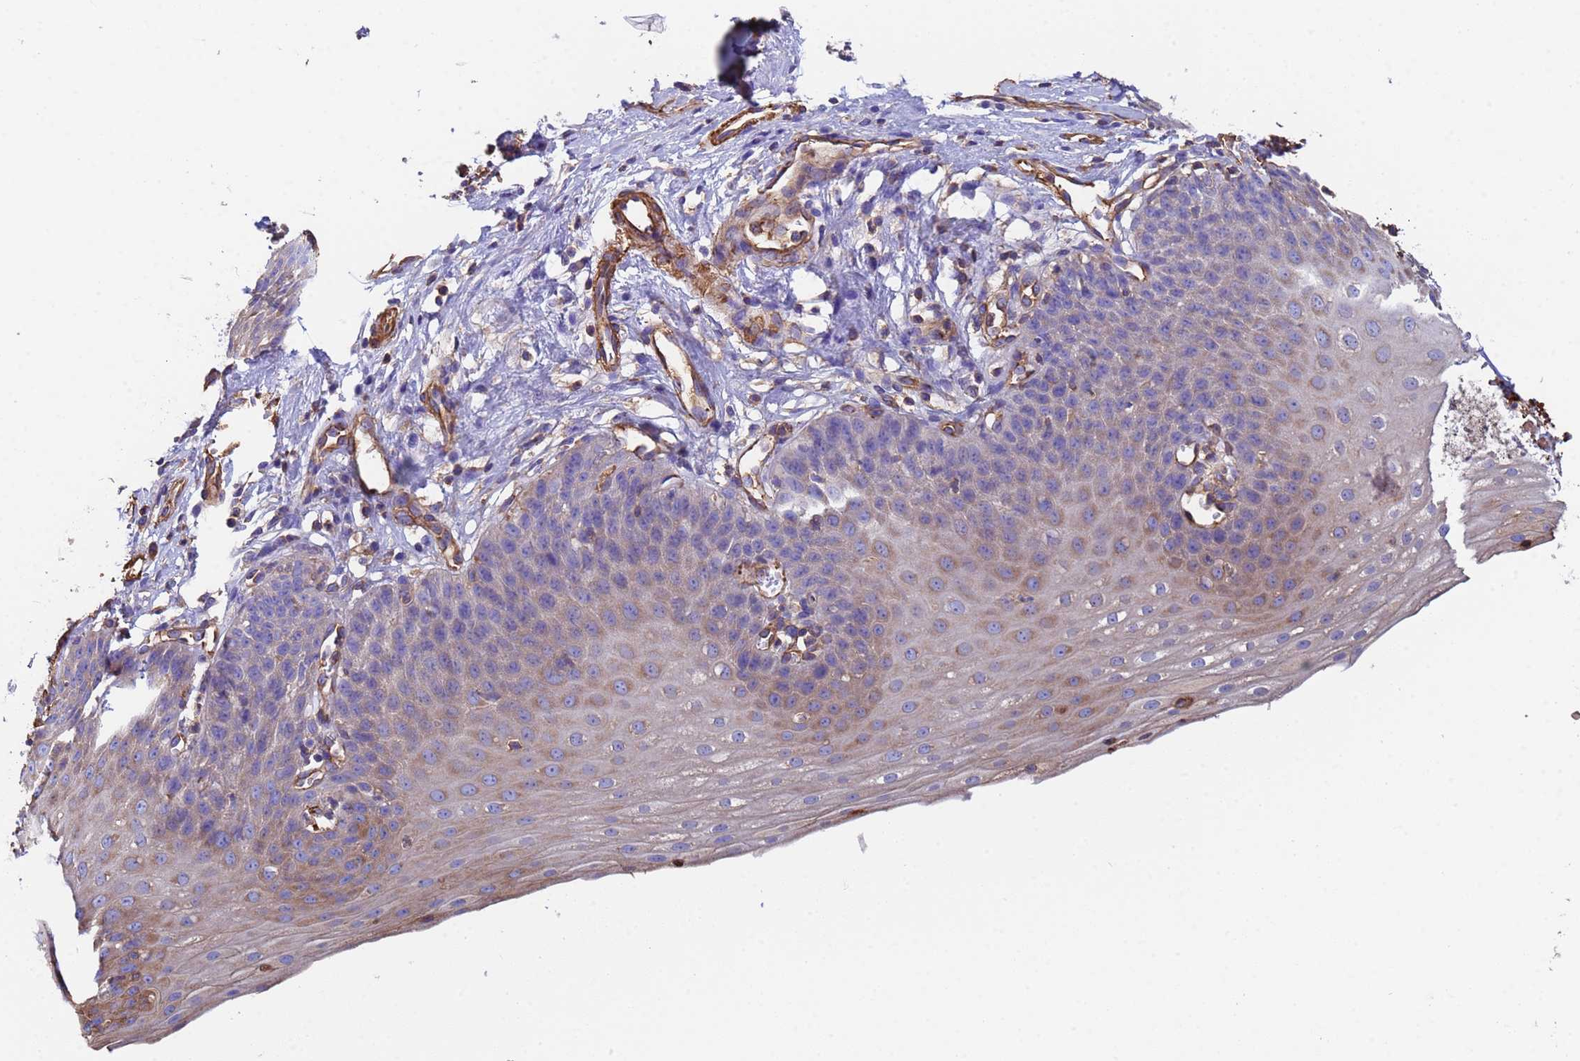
{"staining": {"intensity": "weak", "quantity": "25%-75%", "location": "cytoplasmic/membranous"}, "tissue": "esophagus", "cell_type": "Squamous epithelial cells", "image_type": "normal", "snomed": [{"axis": "morphology", "description": "Normal tissue, NOS"}, {"axis": "topography", "description": "Esophagus"}], "caption": "Protein positivity by immunohistochemistry exhibits weak cytoplasmic/membranous expression in approximately 25%-75% of squamous epithelial cells in benign esophagus.", "gene": "MYL12A", "patient": {"sex": "male", "age": 71}}